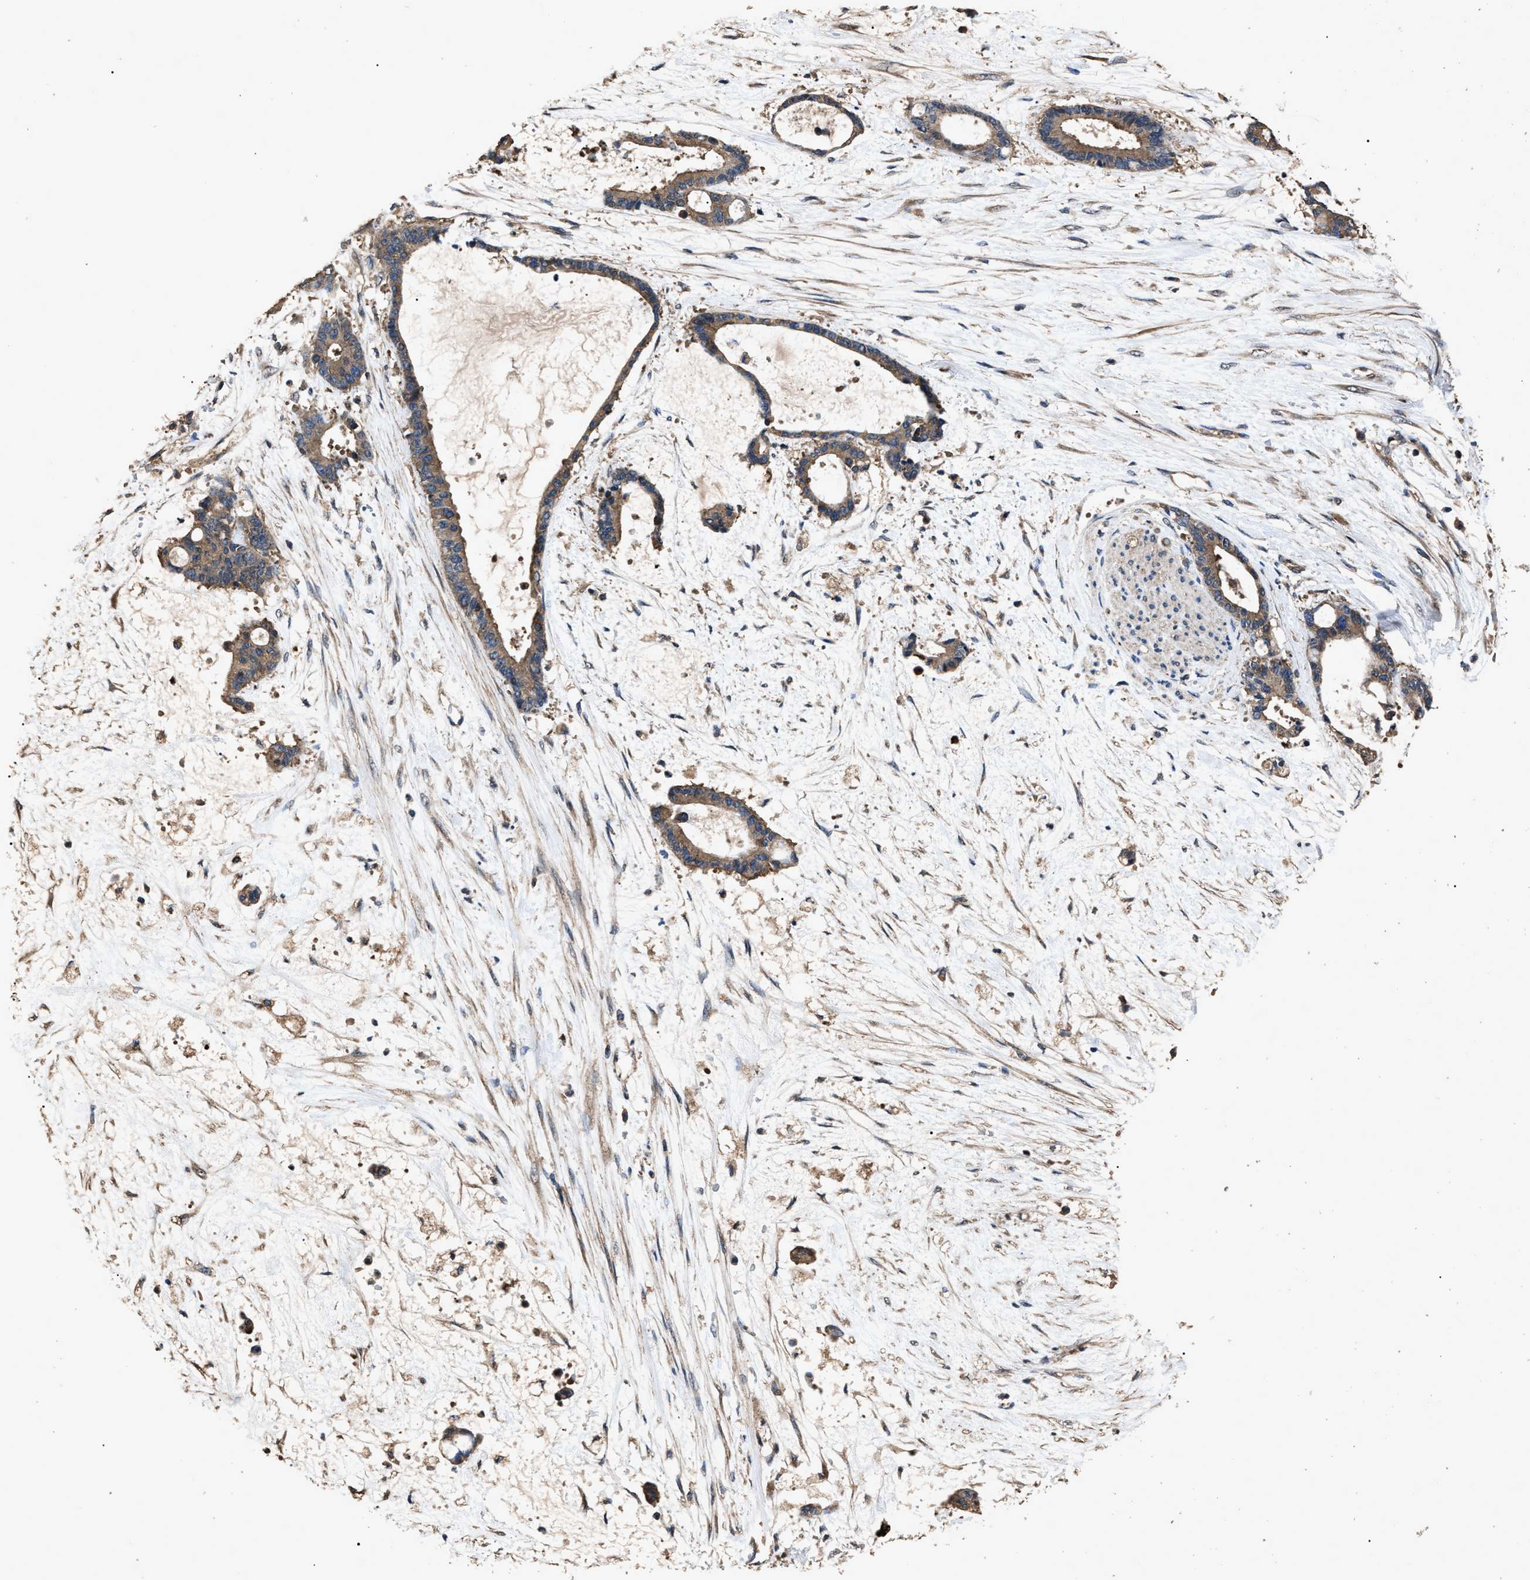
{"staining": {"intensity": "moderate", "quantity": ">75%", "location": "cytoplasmic/membranous"}, "tissue": "liver cancer", "cell_type": "Tumor cells", "image_type": "cancer", "snomed": [{"axis": "morphology", "description": "Normal tissue, NOS"}, {"axis": "morphology", "description": "Cholangiocarcinoma"}, {"axis": "topography", "description": "Liver"}, {"axis": "topography", "description": "Peripheral nerve tissue"}], "caption": "Liver cancer was stained to show a protein in brown. There is medium levels of moderate cytoplasmic/membranous staining in about >75% of tumor cells.", "gene": "RNF216", "patient": {"sex": "female", "age": 73}}